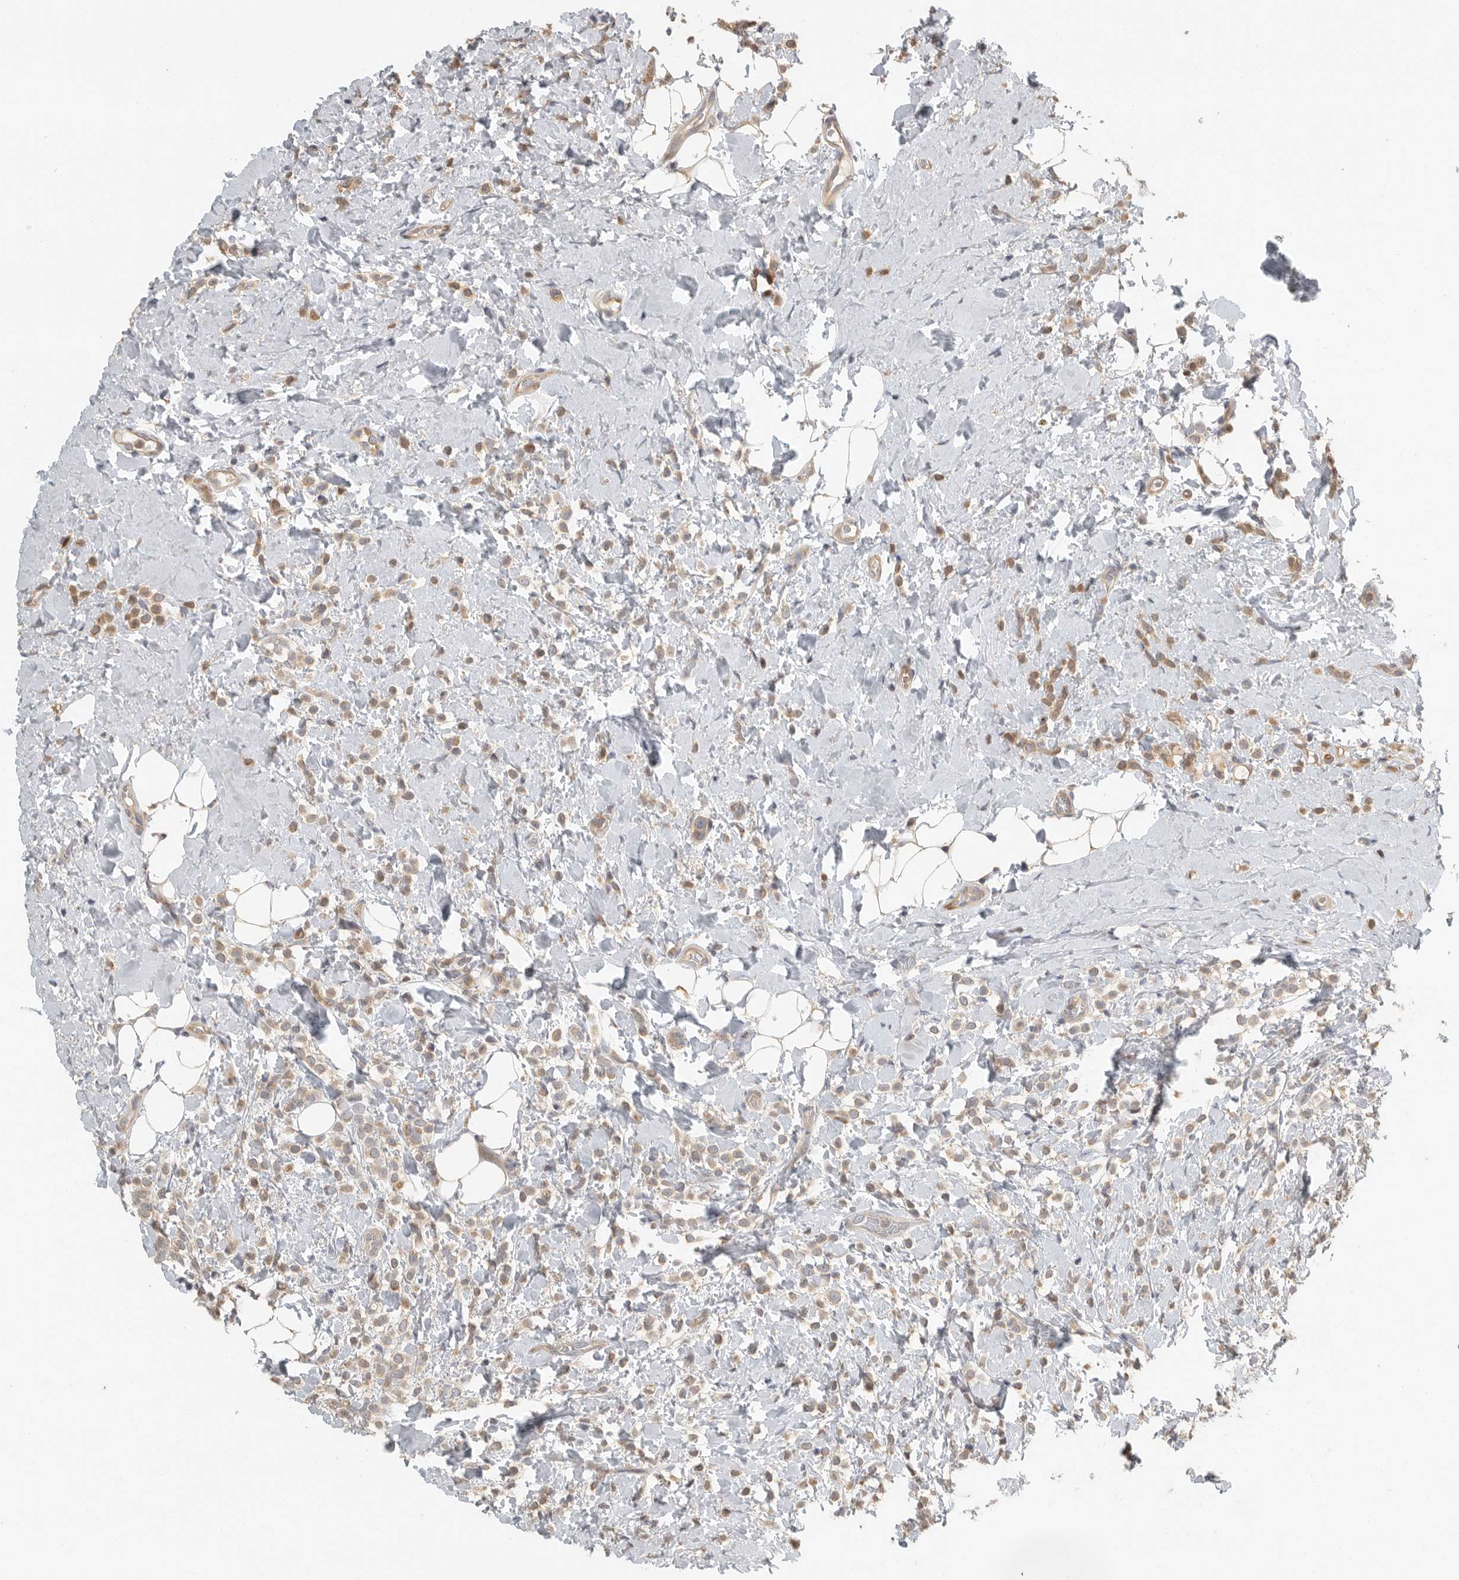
{"staining": {"intensity": "weak", "quantity": "25%-75%", "location": "cytoplasmic/membranous"}, "tissue": "breast cancer", "cell_type": "Tumor cells", "image_type": "cancer", "snomed": [{"axis": "morphology", "description": "Normal tissue, NOS"}, {"axis": "morphology", "description": "Lobular carcinoma"}, {"axis": "topography", "description": "Breast"}], "caption": "A brown stain highlights weak cytoplasmic/membranous positivity of a protein in breast cancer tumor cells. The staining was performed using DAB, with brown indicating positive protein expression. Nuclei are stained blue with hematoxylin.", "gene": "SWT1", "patient": {"sex": "female", "age": 50}}